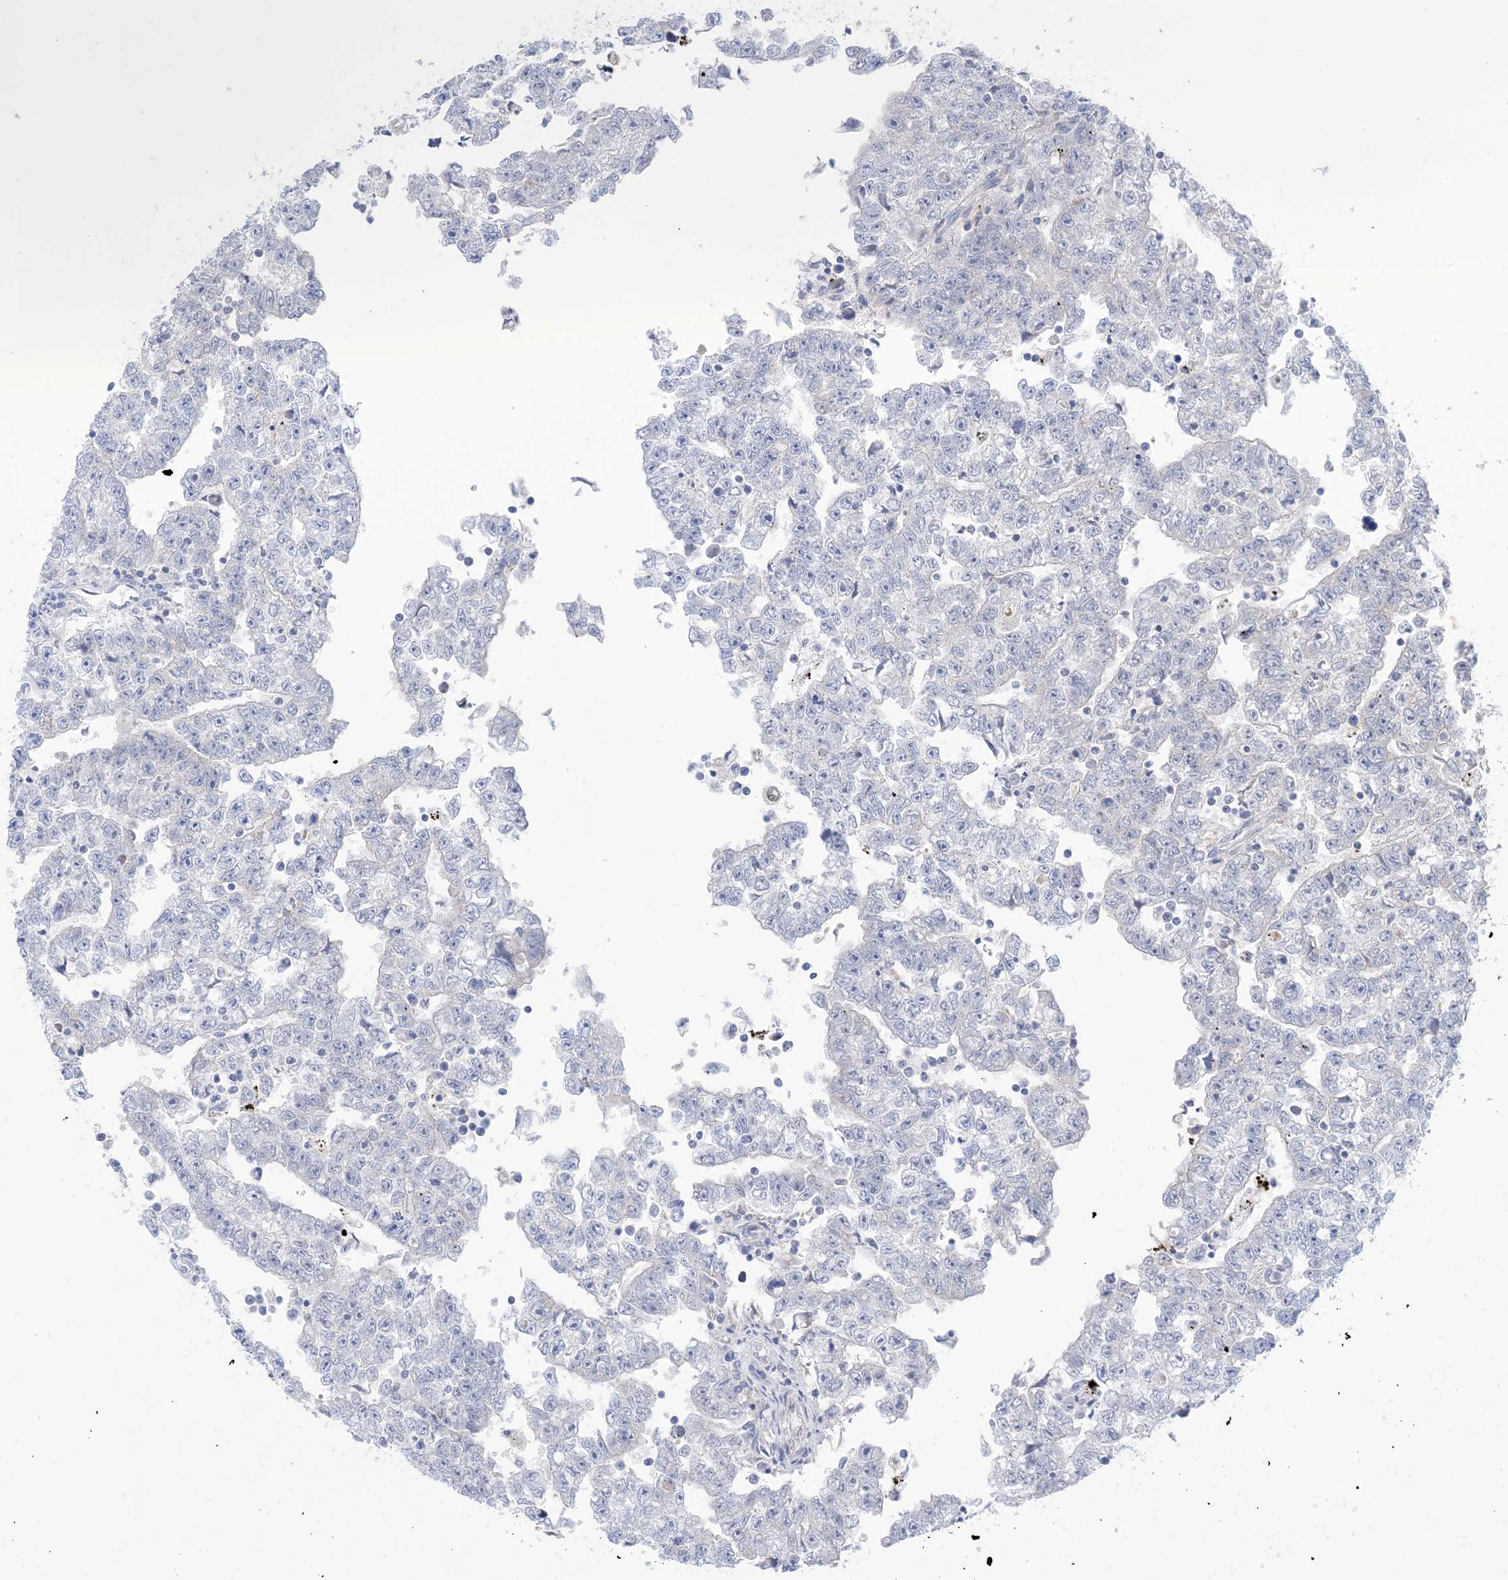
{"staining": {"intensity": "negative", "quantity": "none", "location": "none"}, "tissue": "testis cancer", "cell_type": "Tumor cells", "image_type": "cancer", "snomed": [{"axis": "morphology", "description": "Carcinoma, Embryonal, NOS"}, {"axis": "topography", "description": "Testis"}], "caption": "Photomicrograph shows no protein staining in tumor cells of testis embryonal carcinoma tissue.", "gene": "CLEC16A", "patient": {"sex": "male", "age": 25}}